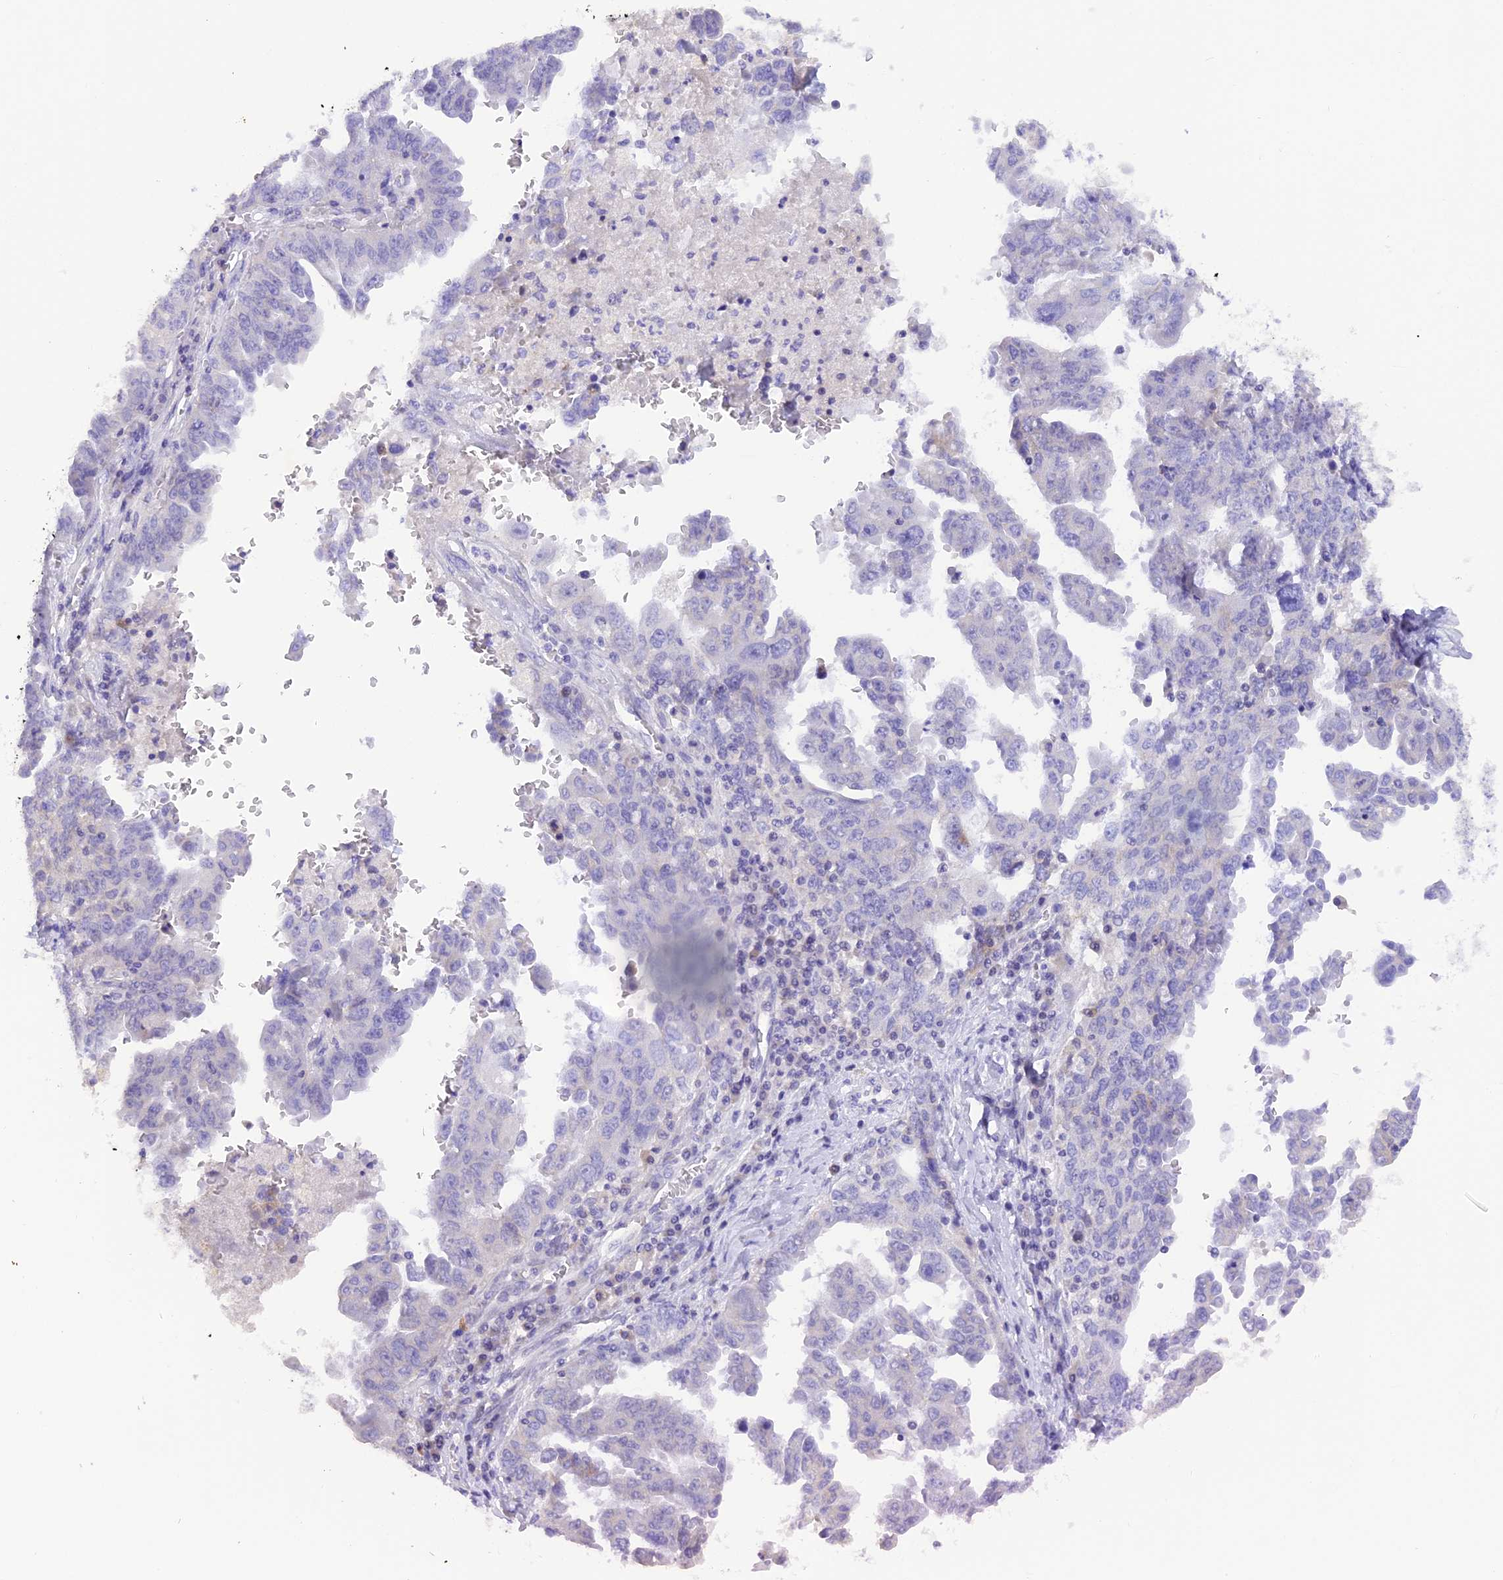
{"staining": {"intensity": "negative", "quantity": "none", "location": "none"}, "tissue": "ovarian cancer", "cell_type": "Tumor cells", "image_type": "cancer", "snomed": [{"axis": "morphology", "description": "Carcinoma, endometroid"}, {"axis": "topography", "description": "Ovary"}], "caption": "Ovarian cancer was stained to show a protein in brown. There is no significant staining in tumor cells.", "gene": "COL6A5", "patient": {"sex": "female", "age": 62}}